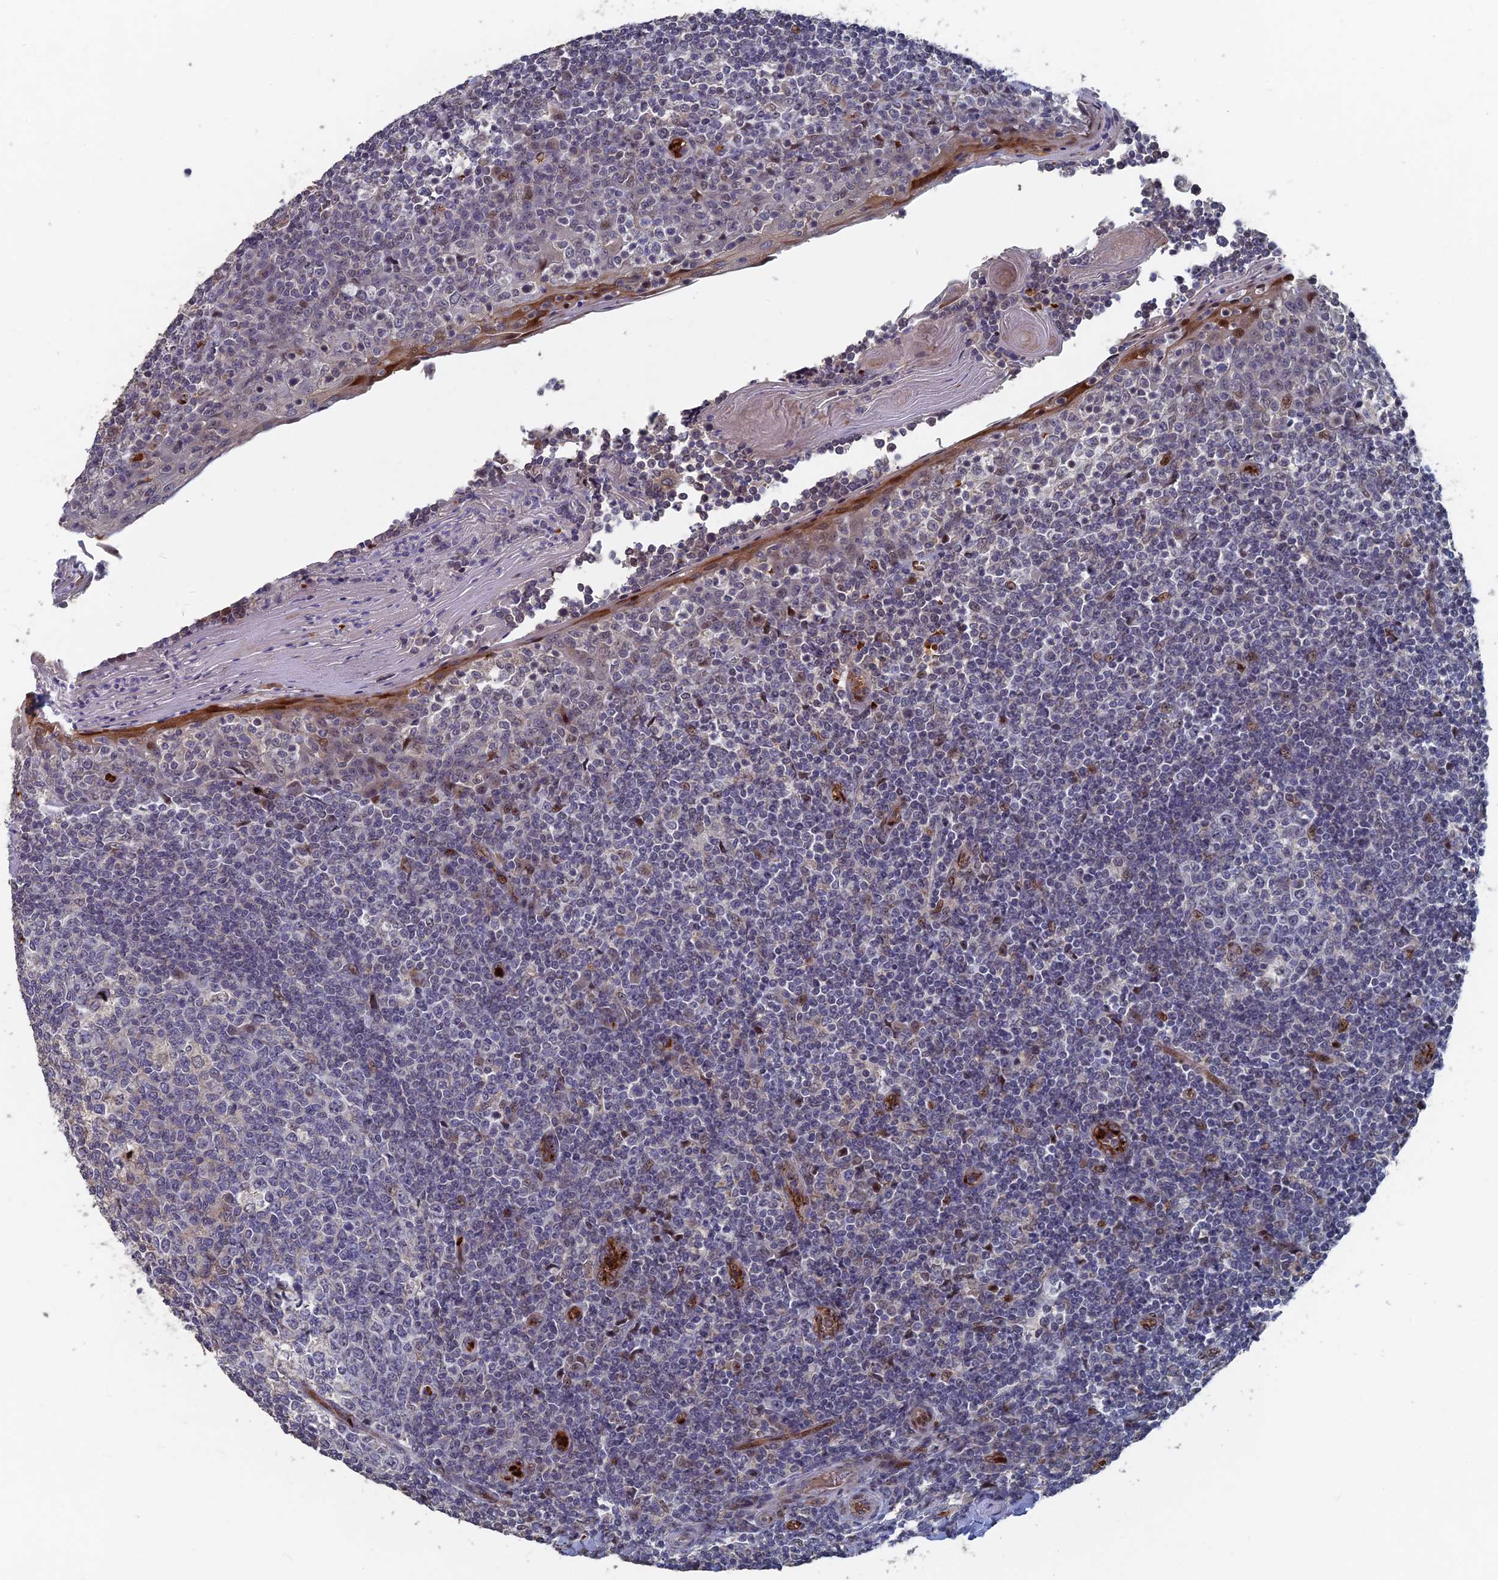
{"staining": {"intensity": "moderate", "quantity": "<25%", "location": "nuclear"}, "tissue": "tonsil", "cell_type": "Germinal center cells", "image_type": "normal", "snomed": [{"axis": "morphology", "description": "Normal tissue, NOS"}, {"axis": "topography", "description": "Tonsil"}], "caption": "The histopathology image displays staining of normal tonsil, revealing moderate nuclear protein expression (brown color) within germinal center cells. Immunohistochemistry (ihc) stains the protein in brown and the nuclei are stained blue.", "gene": "SH3D21", "patient": {"sex": "female", "age": 19}}